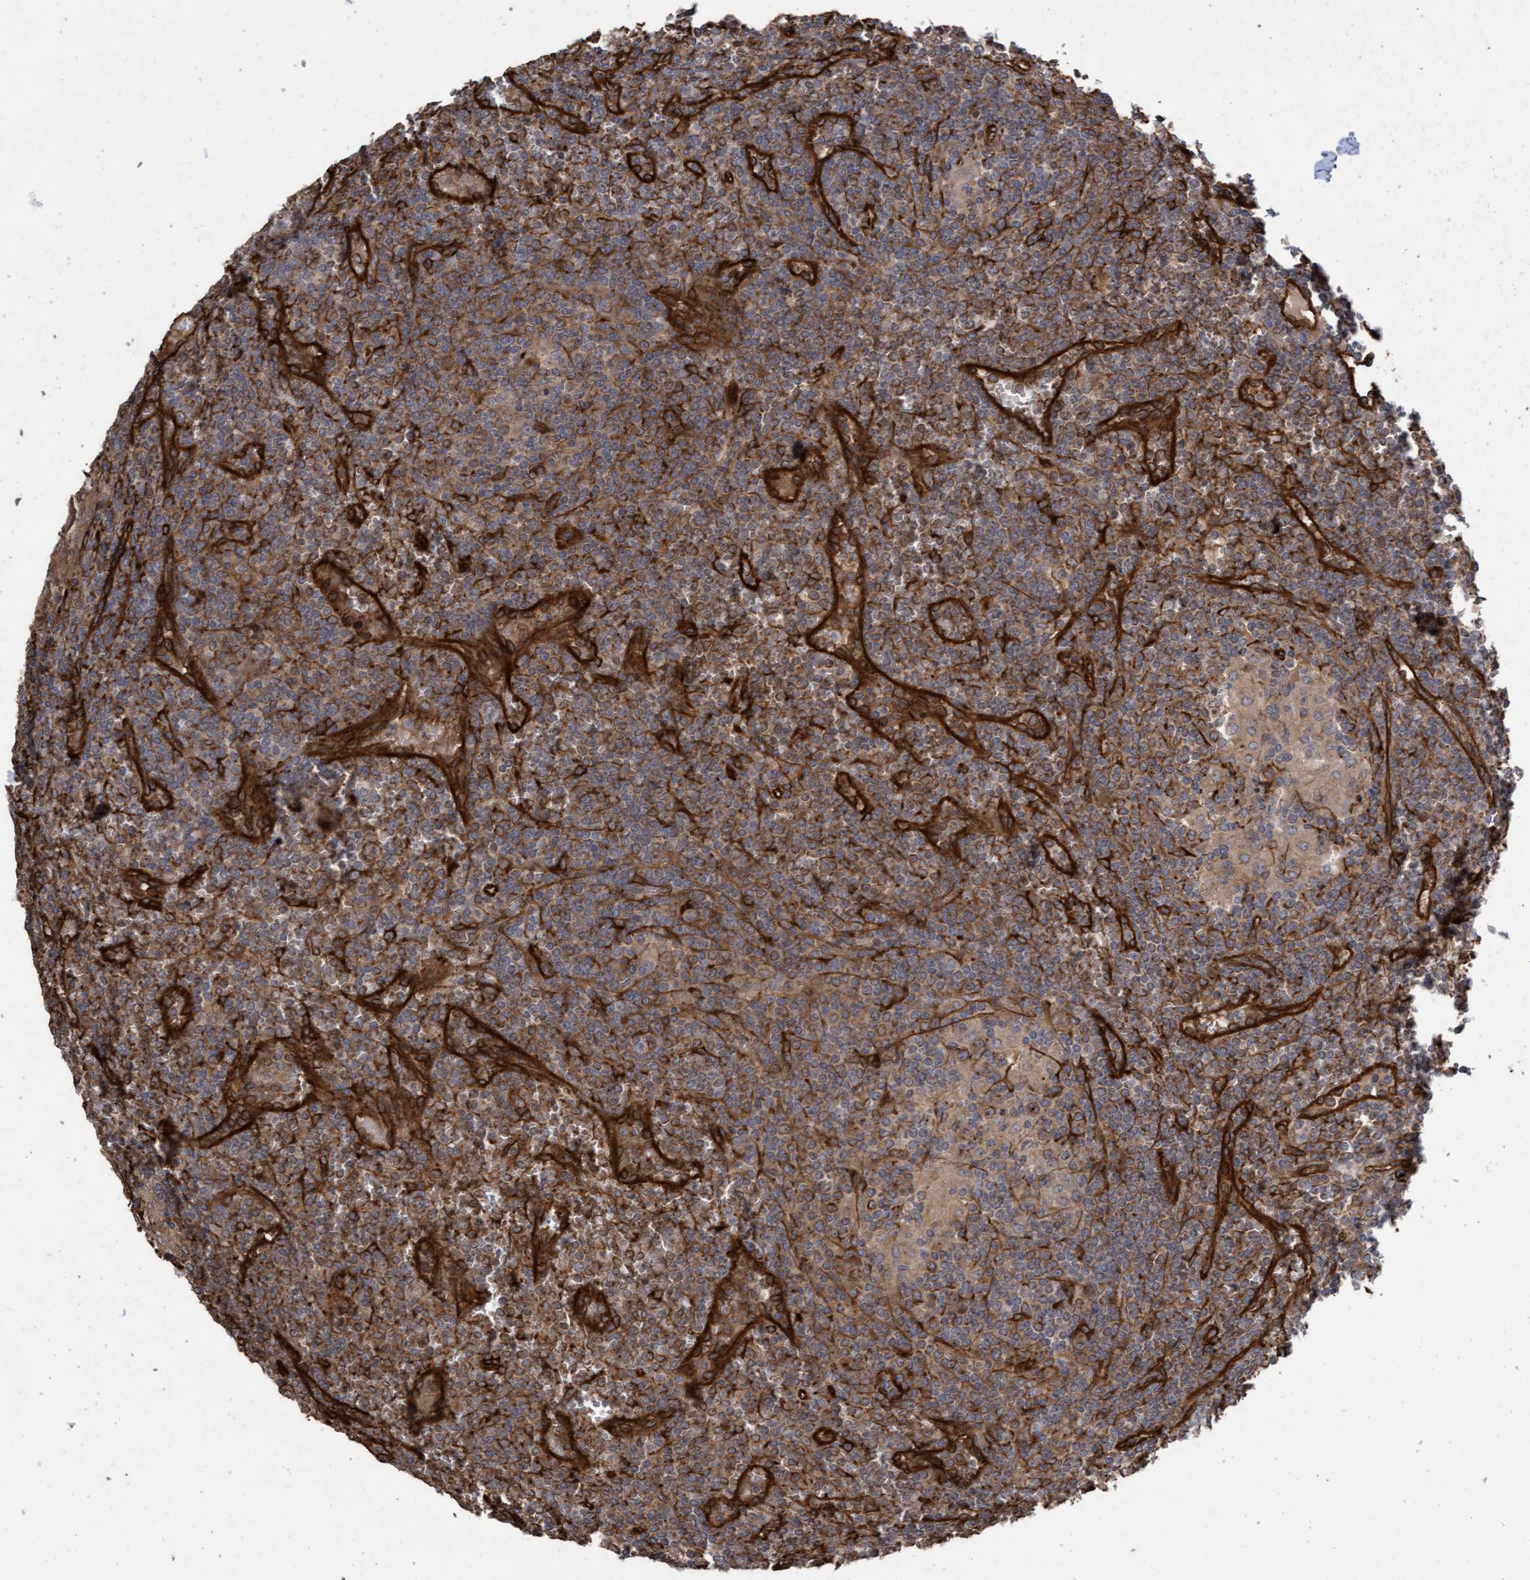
{"staining": {"intensity": "negative", "quantity": "none", "location": "none"}, "tissue": "lymphoma", "cell_type": "Tumor cells", "image_type": "cancer", "snomed": [{"axis": "morphology", "description": "Malignant lymphoma, non-Hodgkin's type, Low grade"}, {"axis": "topography", "description": "Spleen"}], "caption": "This is an immunohistochemistry (IHC) photomicrograph of lymphoma. There is no positivity in tumor cells.", "gene": "CDC42EP4", "patient": {"sex": "female", "age": 19}}